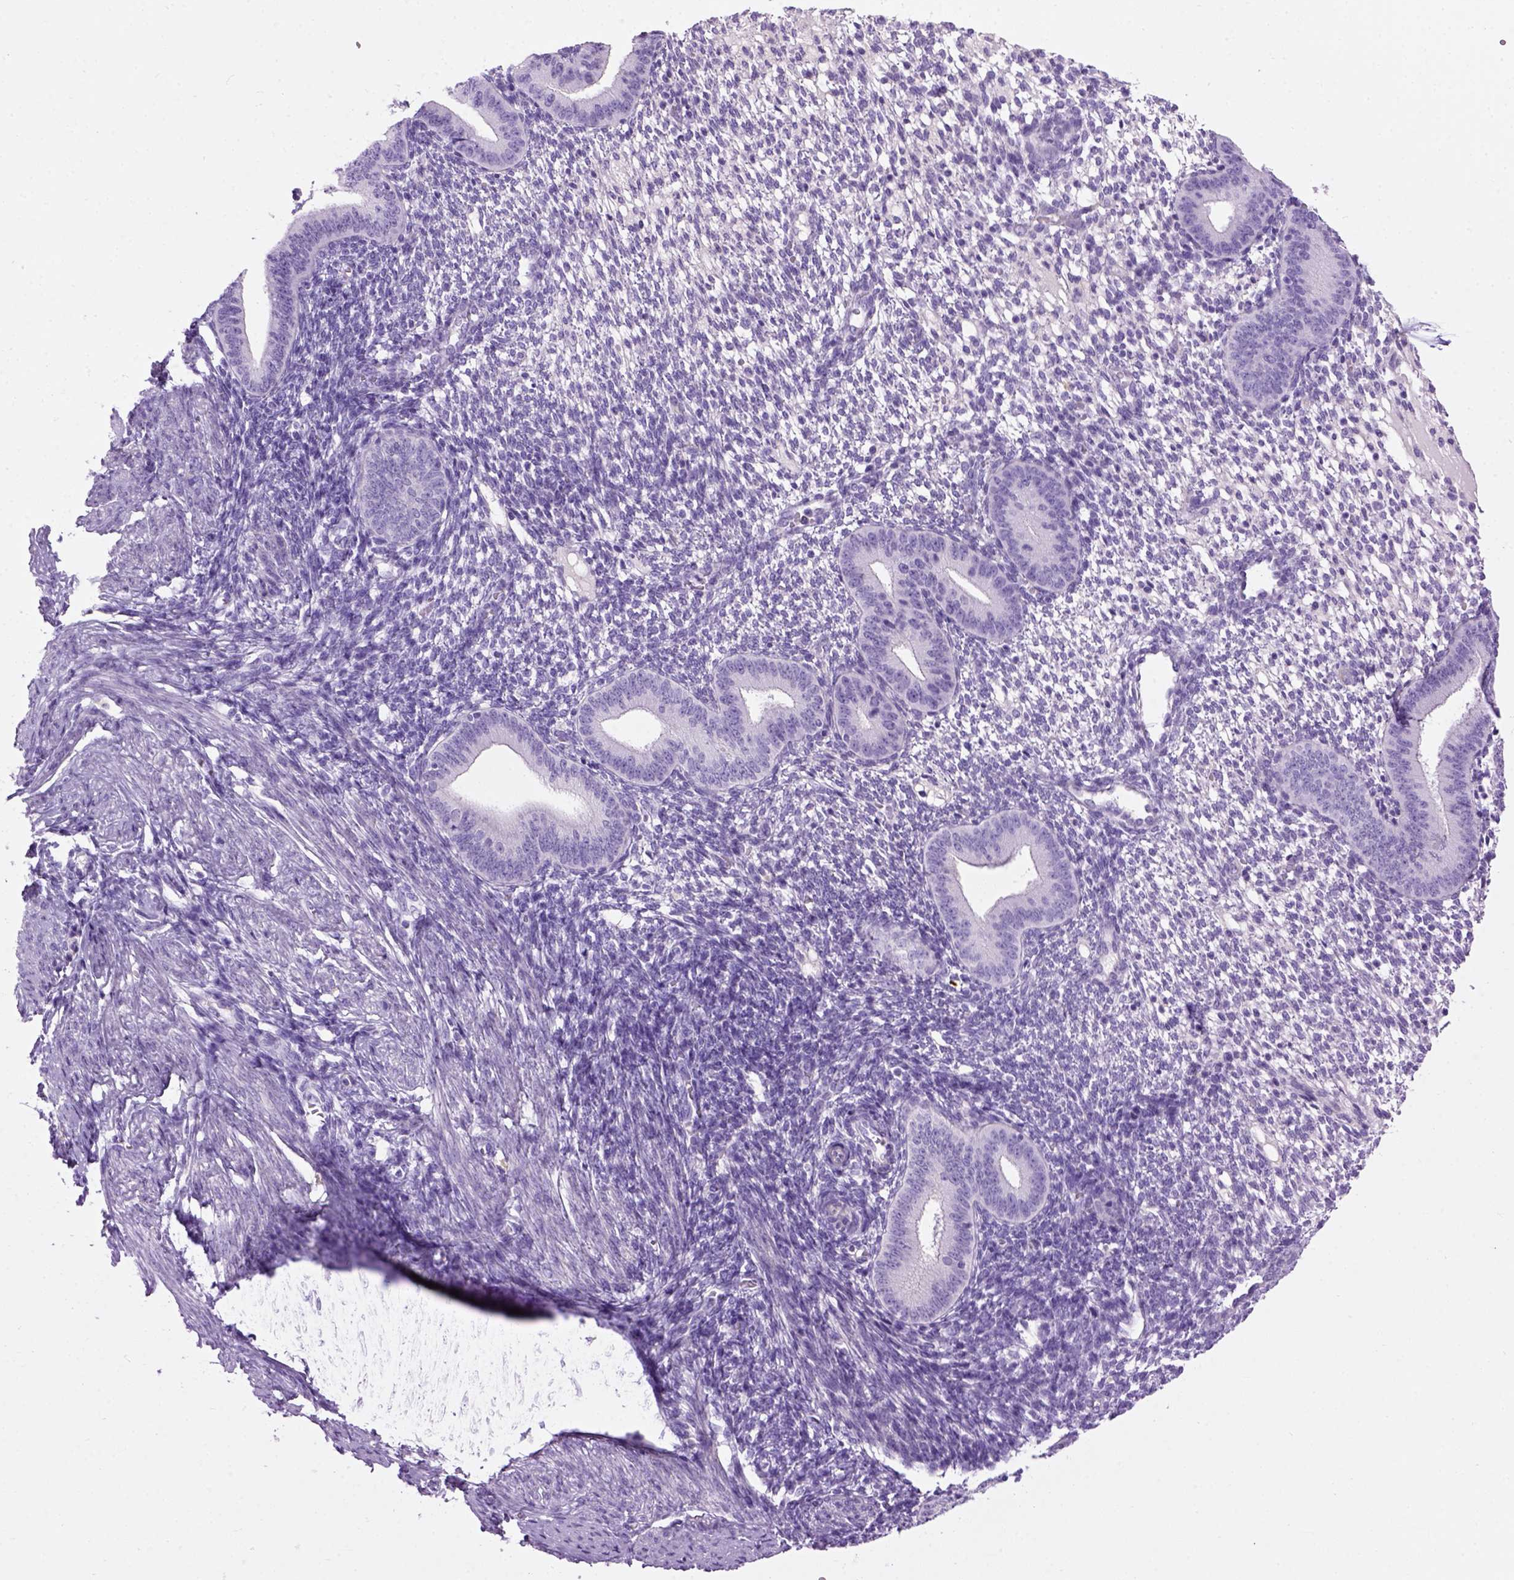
{"staining": {"intensity": "negative", "quantity": "none", "location": "none"}, "tissue": "endometrium", "cell_type": "Cells in endometrial stroma", "image_type": "normal", "snomed": [{"axis": "morphology", "description": "Normal tissue, NOS"}, {"axis": "topography", "description": "Endometrium"}], "caption": "Photomicrograph shows no protein positivity in cells in endometrial stroma of benign endometrium.", "gene": "GABRB2", "patient": {"sex": "female", "age": 40}}